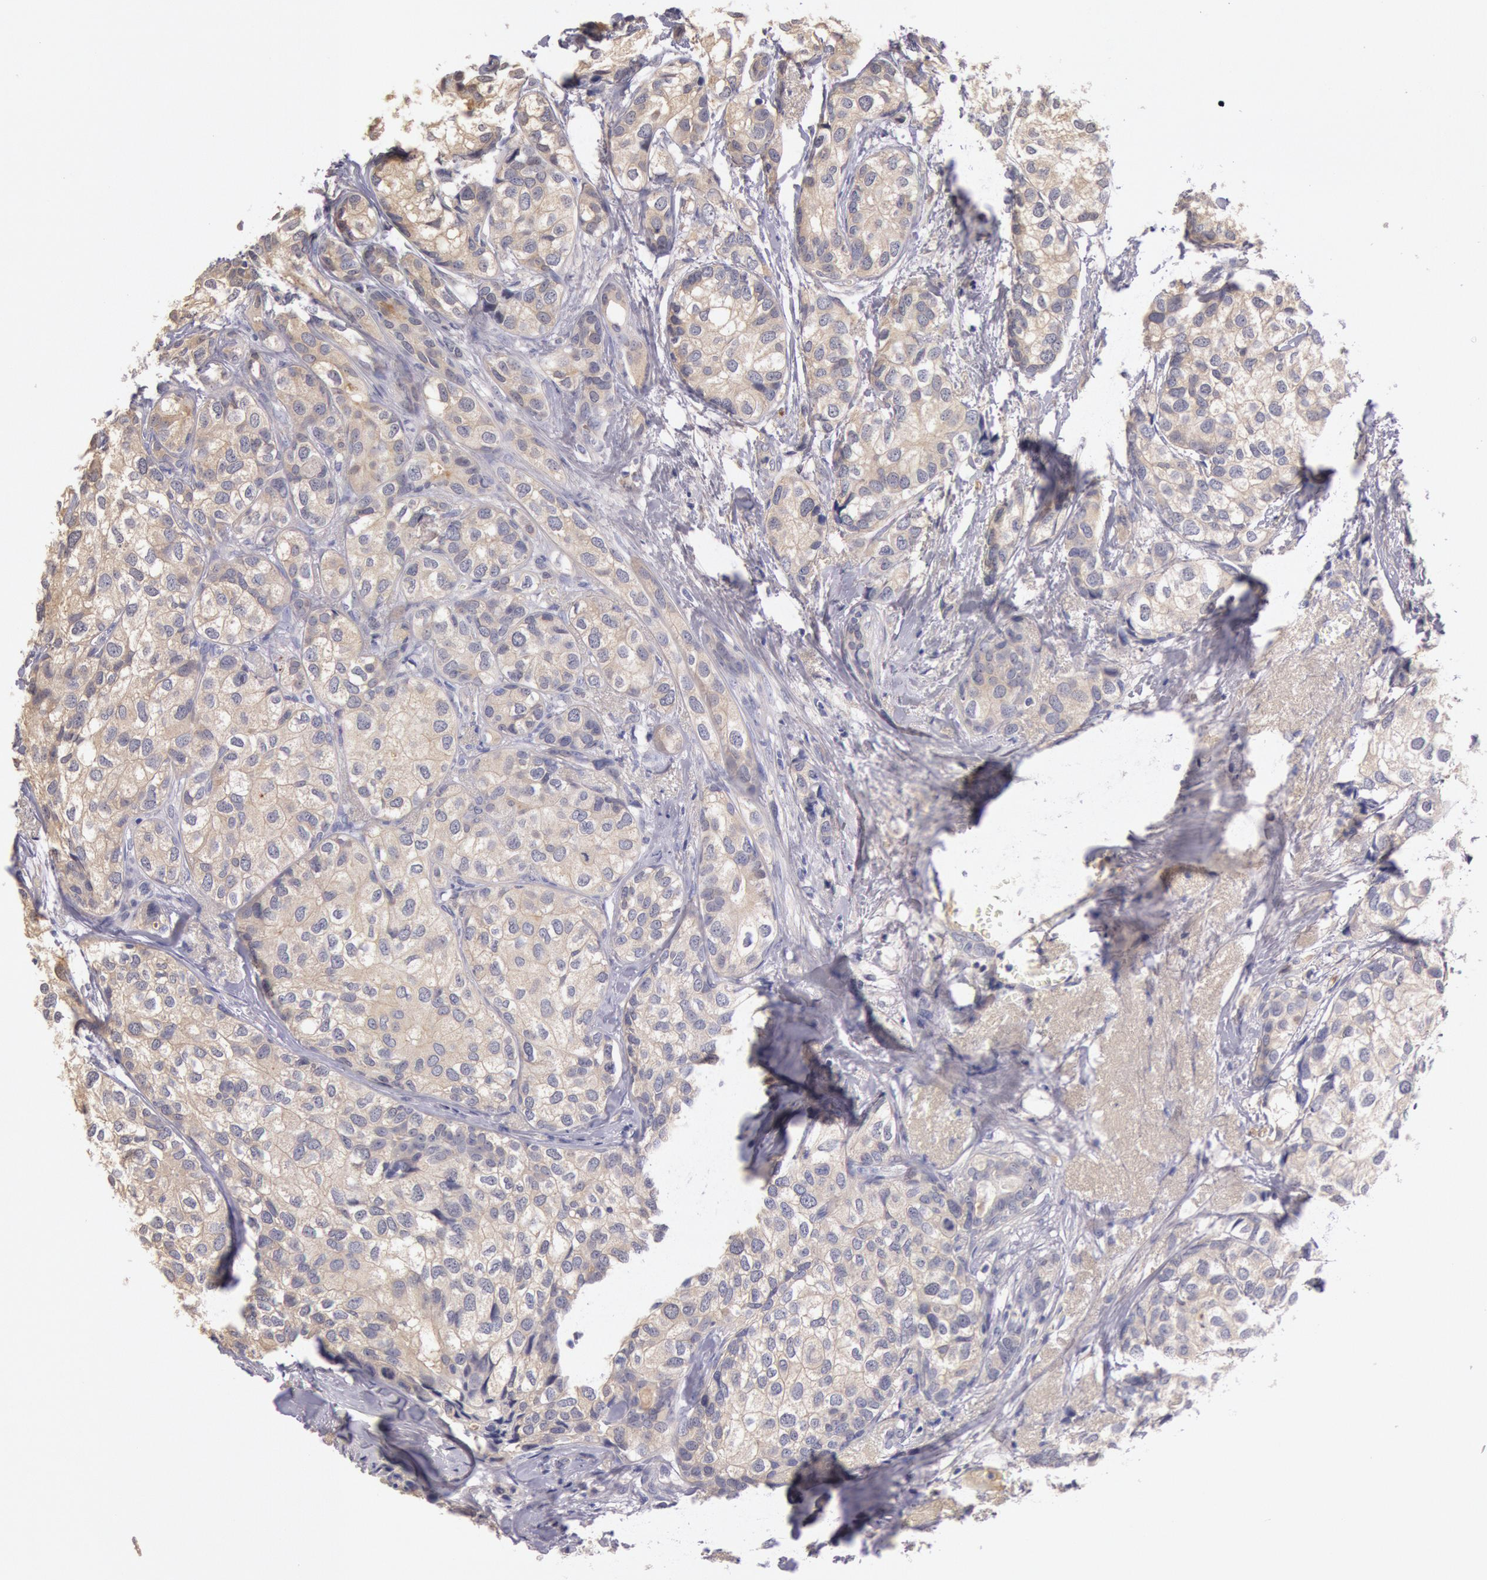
{"staining": {"intensity": "negative", "quantity": "none", "location": "none"}, "tissue": "breast cancer", "cell_type": "Tumor cells", "image_type": "cancer", "snomed": [{"axis": "morphology", "description": "Duct carcinoma"}, {"axis": "topography", "description": "Breast"}], "caption": "Immunohistochemistry (IHC) image of neoplastic tissue: human invasive ductal carcinoma (breast) stained with DAB demonstrates no significant protein staining in tumor cells.", "gene": "C1R", "patient": {"sex": "female", "age": 68}}